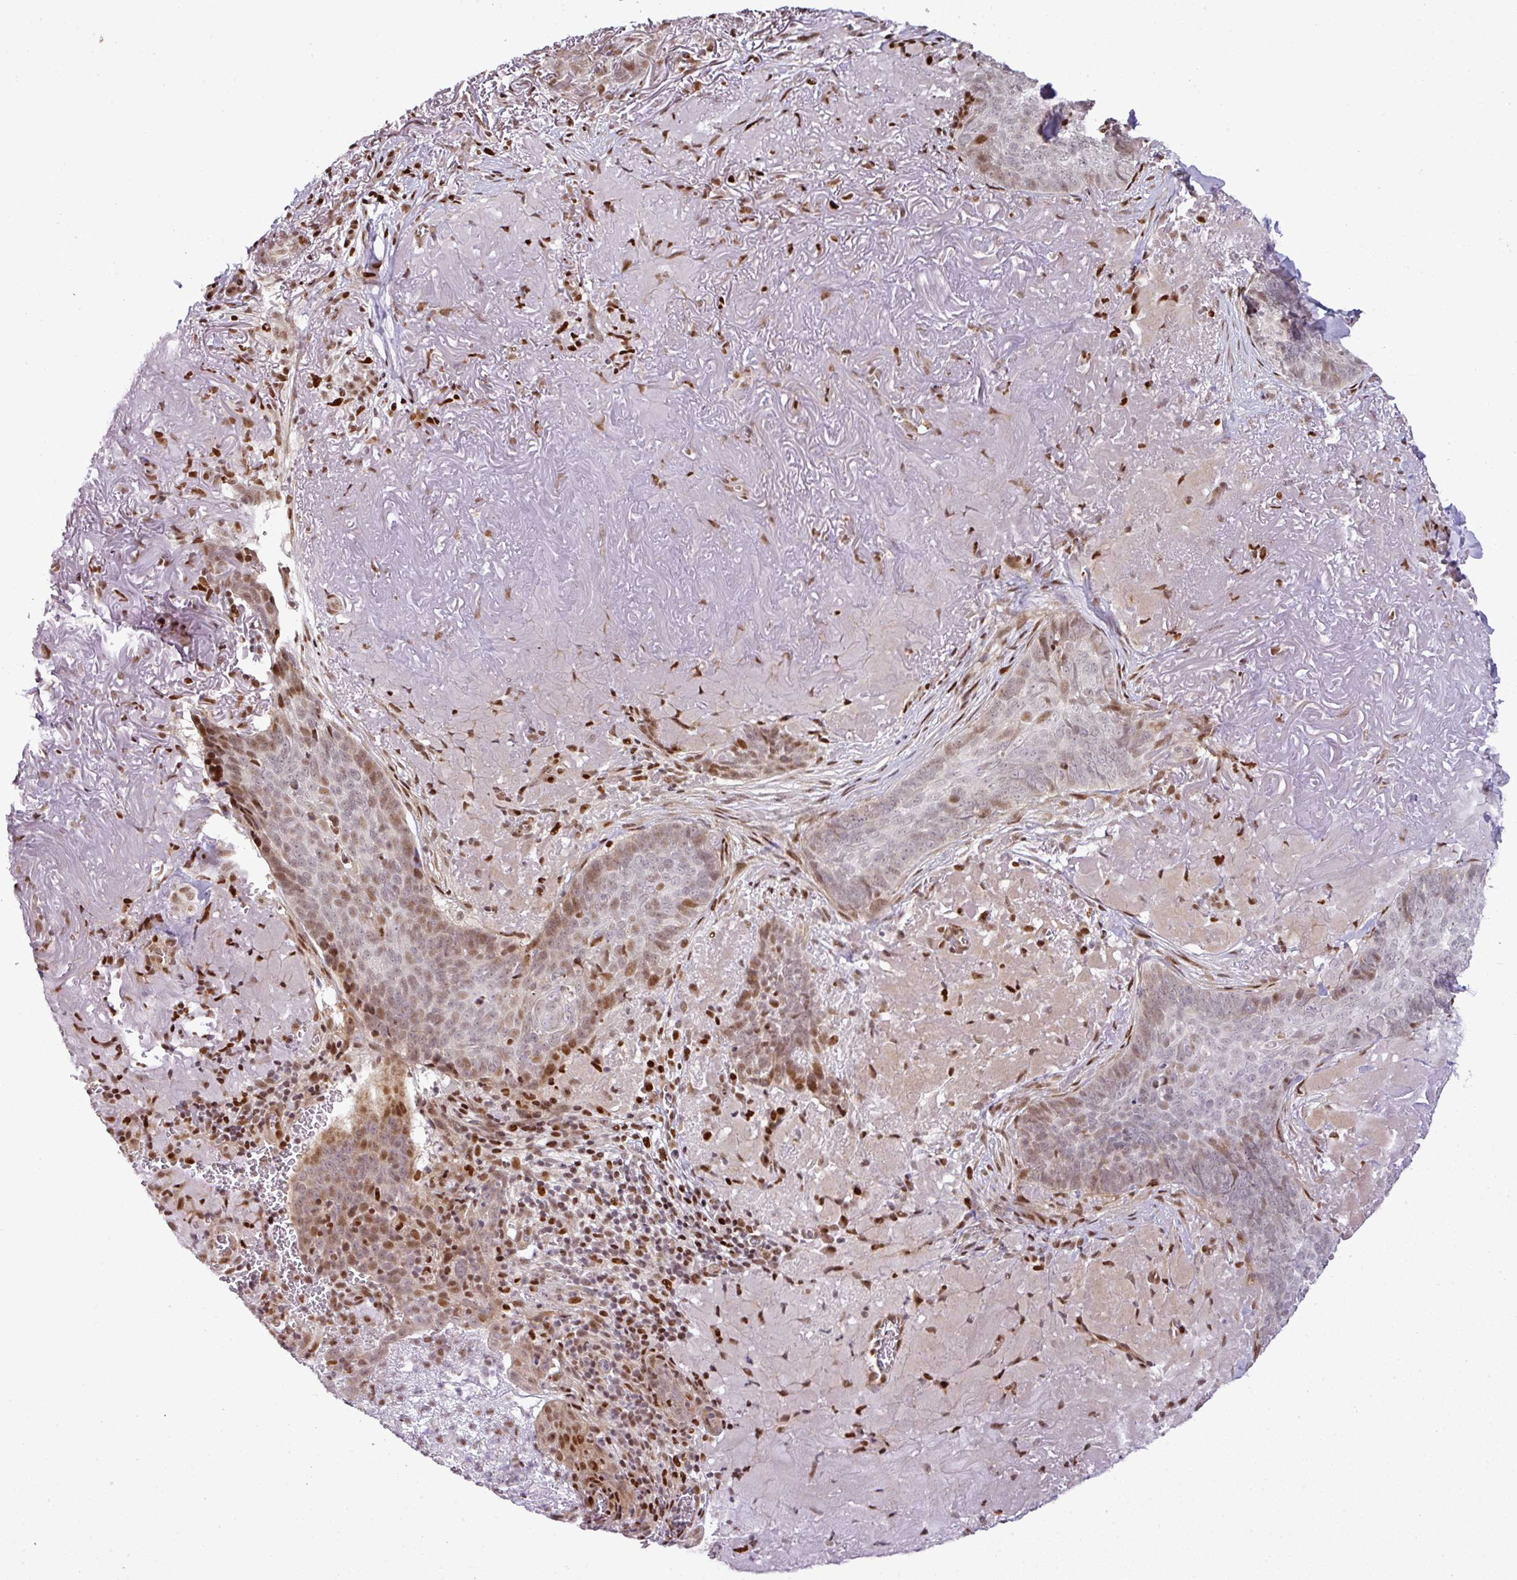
{"staining": {"intensity": "moderate", "quantity": "25%-75%", "location": "nuclear"}, "tissue": "skin cancer", "cell_type": "Tumor cells", "image_type": "cancer", "snomed": [{"axis": "morphology", "description": "Basal cell carcinoma"}, {"axis": "topography", "description": "Skin"}, {"axis": "topography", "description": "Skin of face"}], "caption": "A micrograph of skin cancer (basal cell carcinoma) stained for a protein demonstrates moderate nuclear brown staining in tumor cells.", "gene": "MYSM1", "patient": {"sex": "female", "age": 95}}